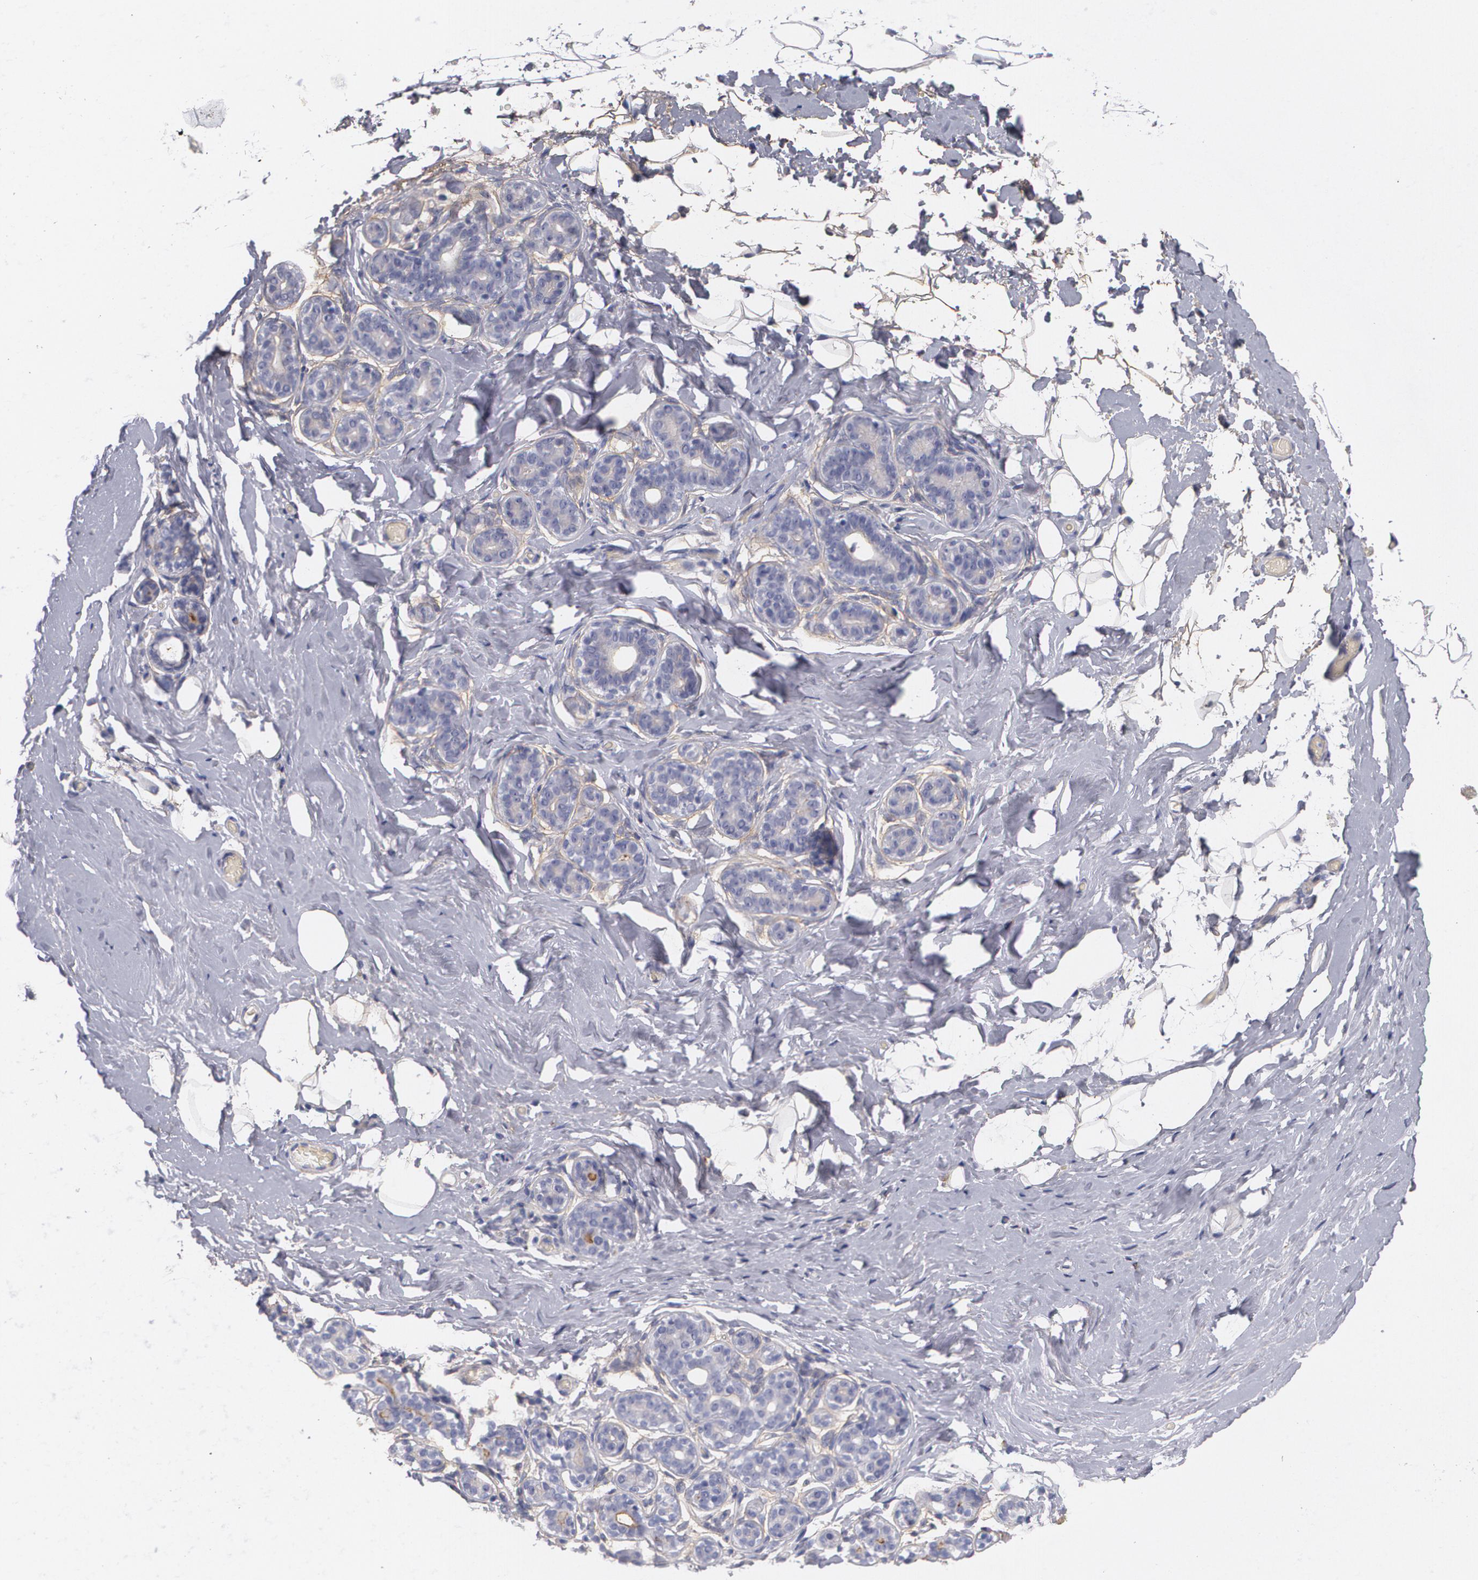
{"staining": {"intensity": "negative", "quantity": "none", "location": "none"}, "tissue": "breast", "cell_type": "Adipocytes", "image_type": "normal", "snomed": [{"axis": "morphology", "description": "Normal tissue, NOS"}, {"axis": "topography", "description": "Breast"}, {"axis": "topography", "description": "Soft tissue"}], "caption": "This image is of normal breast stained with immunohistochemistry to label a protein in brown with the nuclei are counter-stained blue. There is no expression in adipocytes. The staining is performed using DAB (3,3'-diaminobenzidine) brown chromogen with nuclei counter-stained in using hematoxylin.", "gene": "FBLN1", "patient": {"sex": "female", "age": 75}}